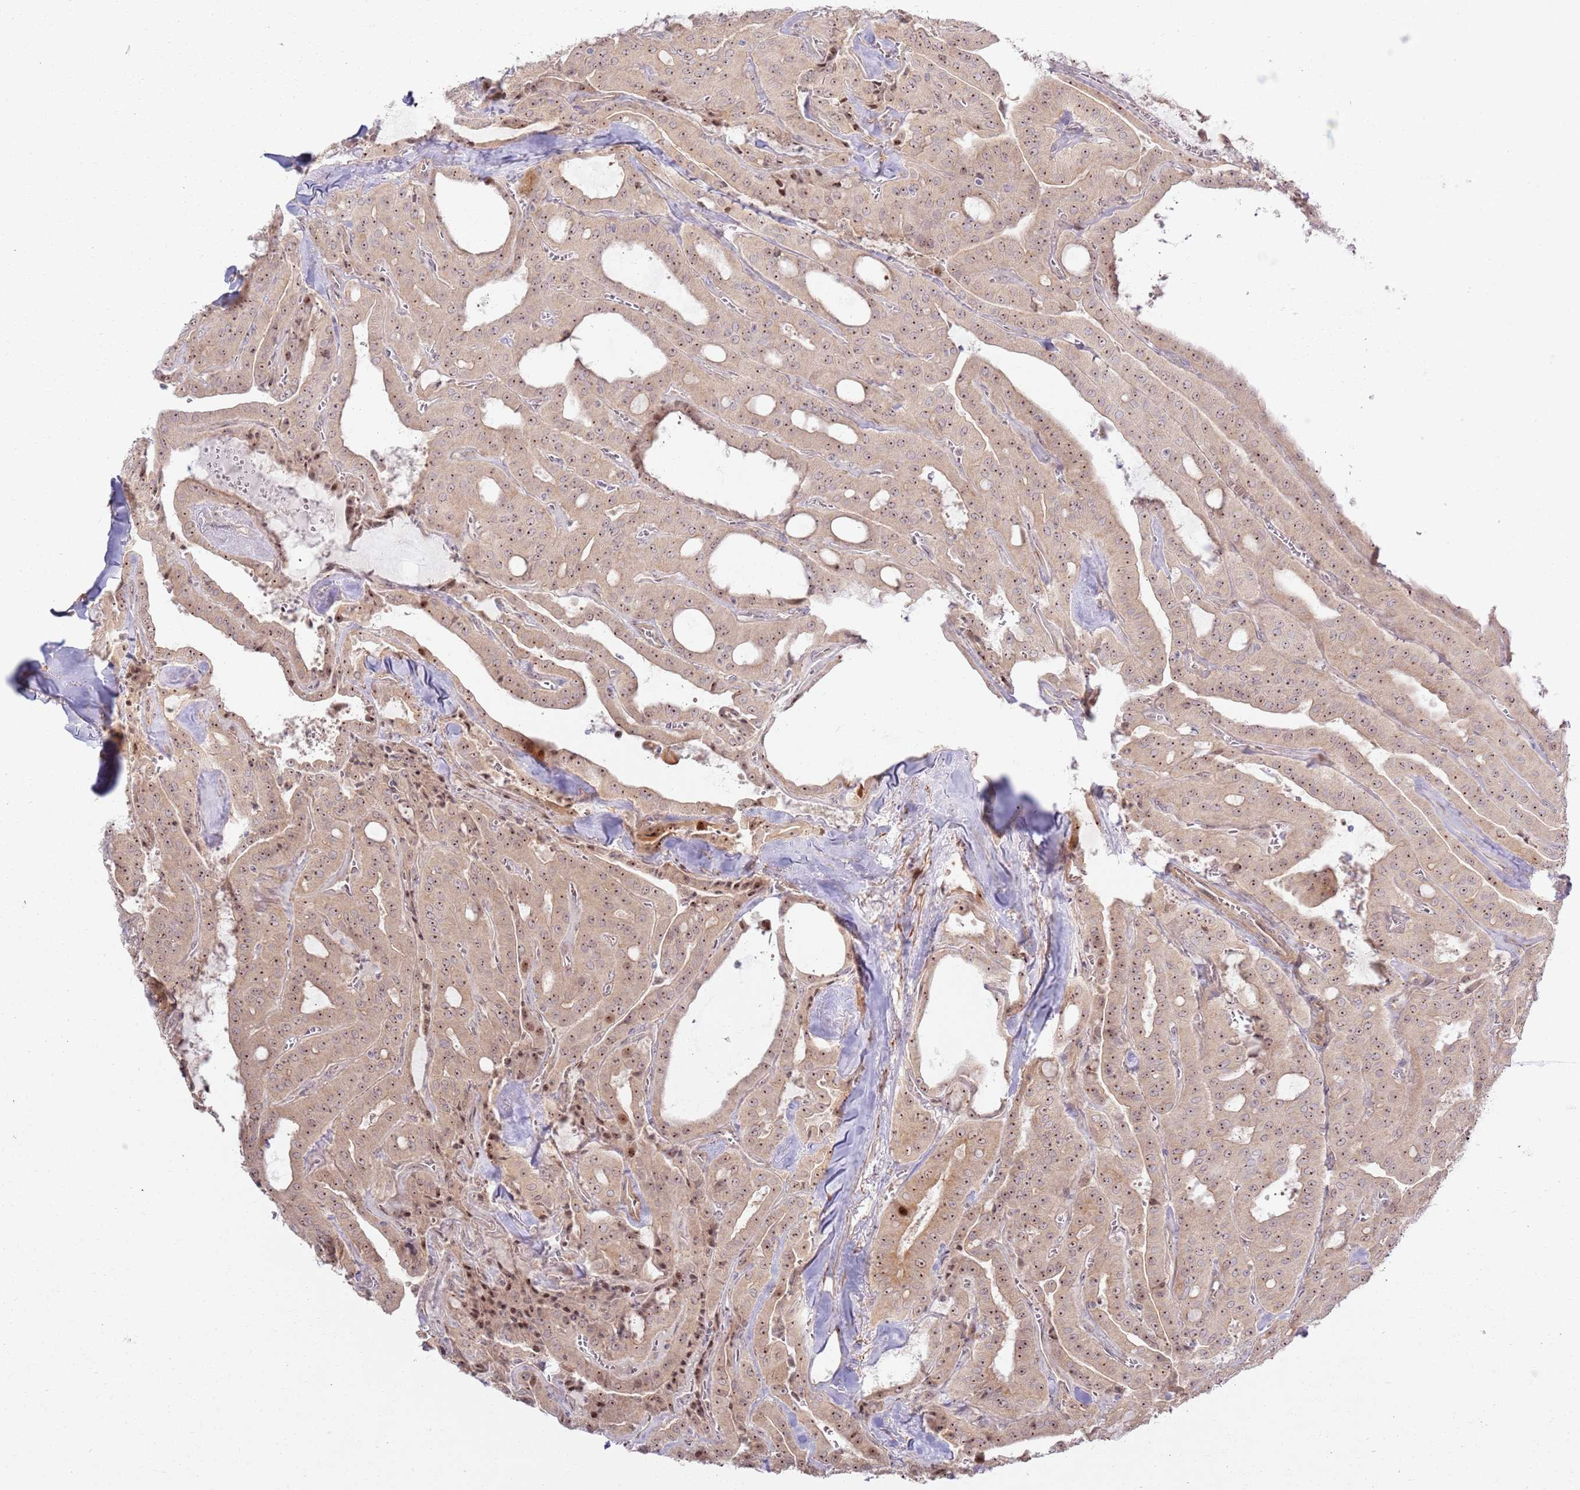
{"staining": {"intensity": "moderate", "quantity": ">75%", "location": "cytoplasmic/membranous,nuclear"}, "tissue": "thyroid cancer", "cell_type": "Tumor cells", "image_type": "cancer", "snomed": [{"axis": "morphology", "description": "Papillary adenocarcinoma, NOS"}, {"axis": "topography", "description": "Thyroid gland"}], "caption": "Moderate cytoplasmic/membranous and nuclear staining is present in approximately >75% of tumor cells in thyroid cancer (papillary adenocarcinoma).", "gene": "CNPY1", "patient": {"sex": "male", "age": 52}}